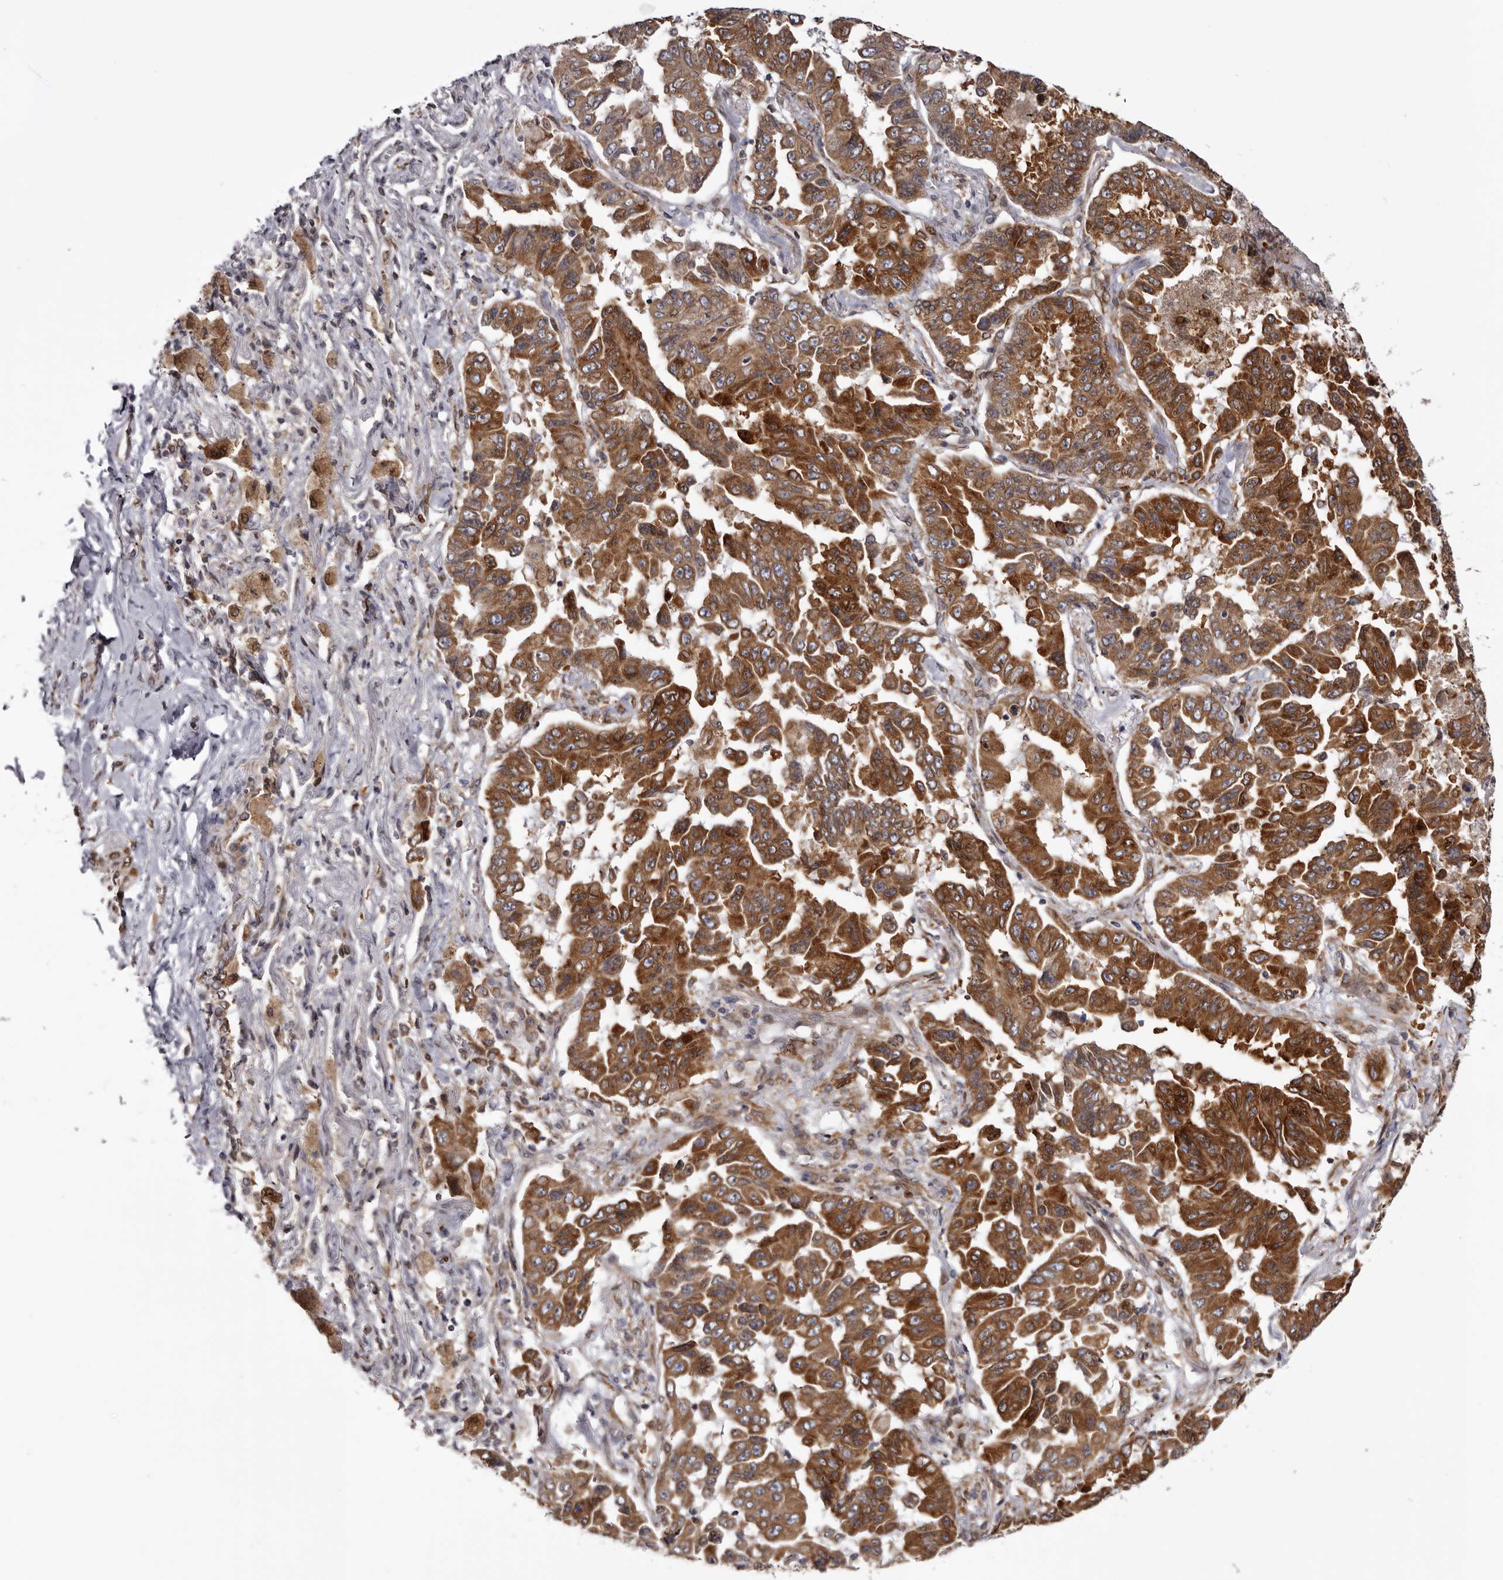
{"staining": {"intensity": "strong", "quantity": ">75%", "location": "cytoplasmic/membranous"}, "tissue": "lung cancer", "cell_type": "Tumor cells", "image_type": "cancer", "snomed": [{"axis": "morphology", "description": "Adenocarcinoma, NOS"}, {"axis": "topography", "description": "Lung"}], "caption": "Immunohistochemical staining of lung cancer reveals high levels of strong cytoplasmic/membranous protein expression in approximately >75% of tumor cells. (Brightfield microscopy of DAB IHC at high magnification).", "gene": "C4orf3", "patient": {"sex": "female", "age": 51}}